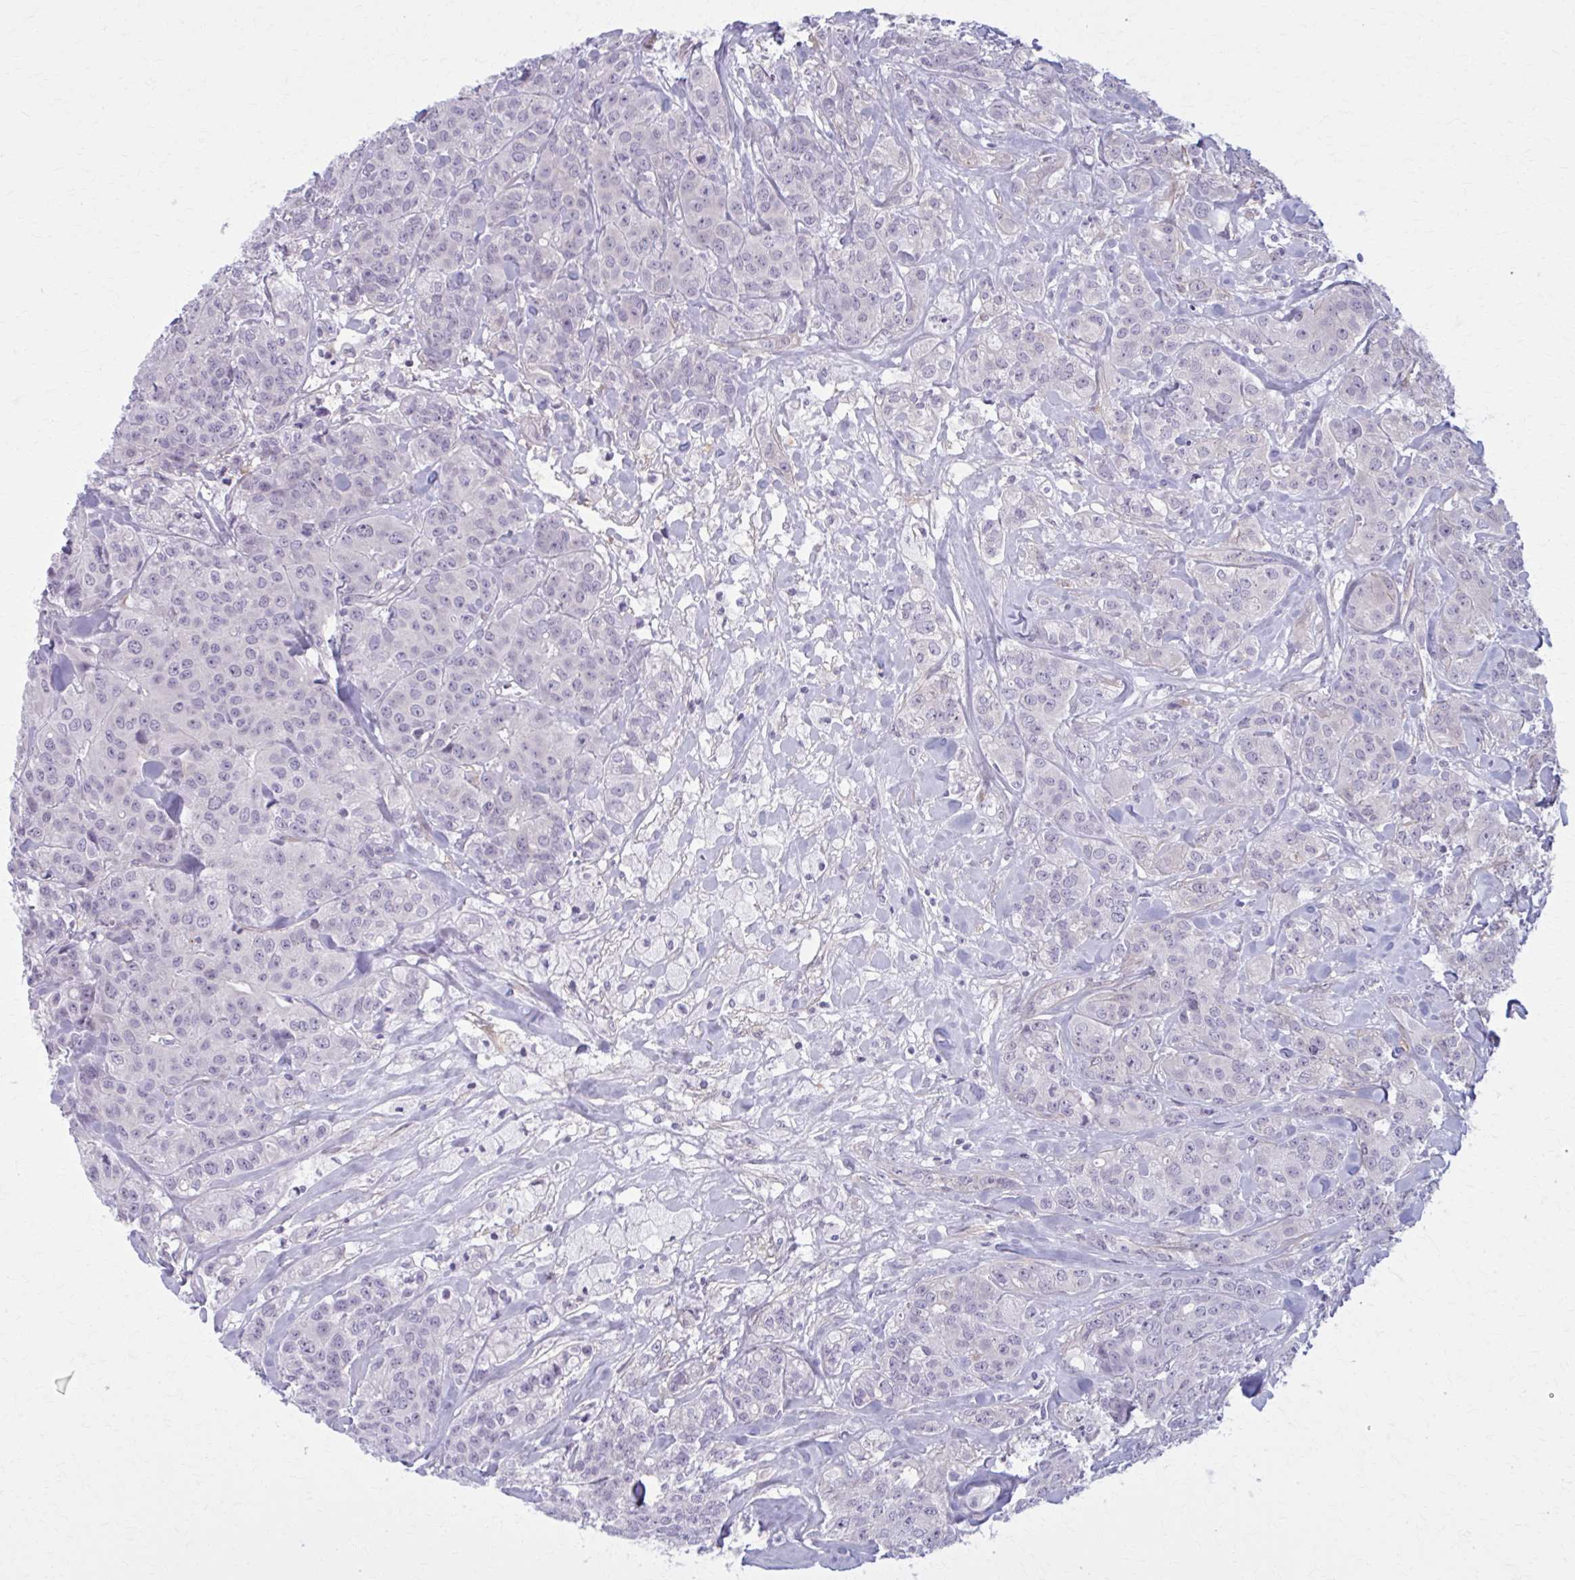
{"staining": {"intensity": "negative", "quantity": "none", "location": "none"}, "tissue": "breast cancer", "cell_type": "Tumor cells", "image_type": "cancer", "snomed": [{"axis": "morphology", "description": "Normal tissue, NOS"}, {"axis": "morphology", "description": "Duct carcinoma"}, {"axis": "topography", "description": "Breast"}], "caption": "This micrograph is of intraductal carcinoma (breast) stained with IHC to label a protein in brown with the nuclei are counter-stained blue. There is no expression in tumor cells.", "gene": "NUMBL", "patient": {"sex": "female", "age": 43}}